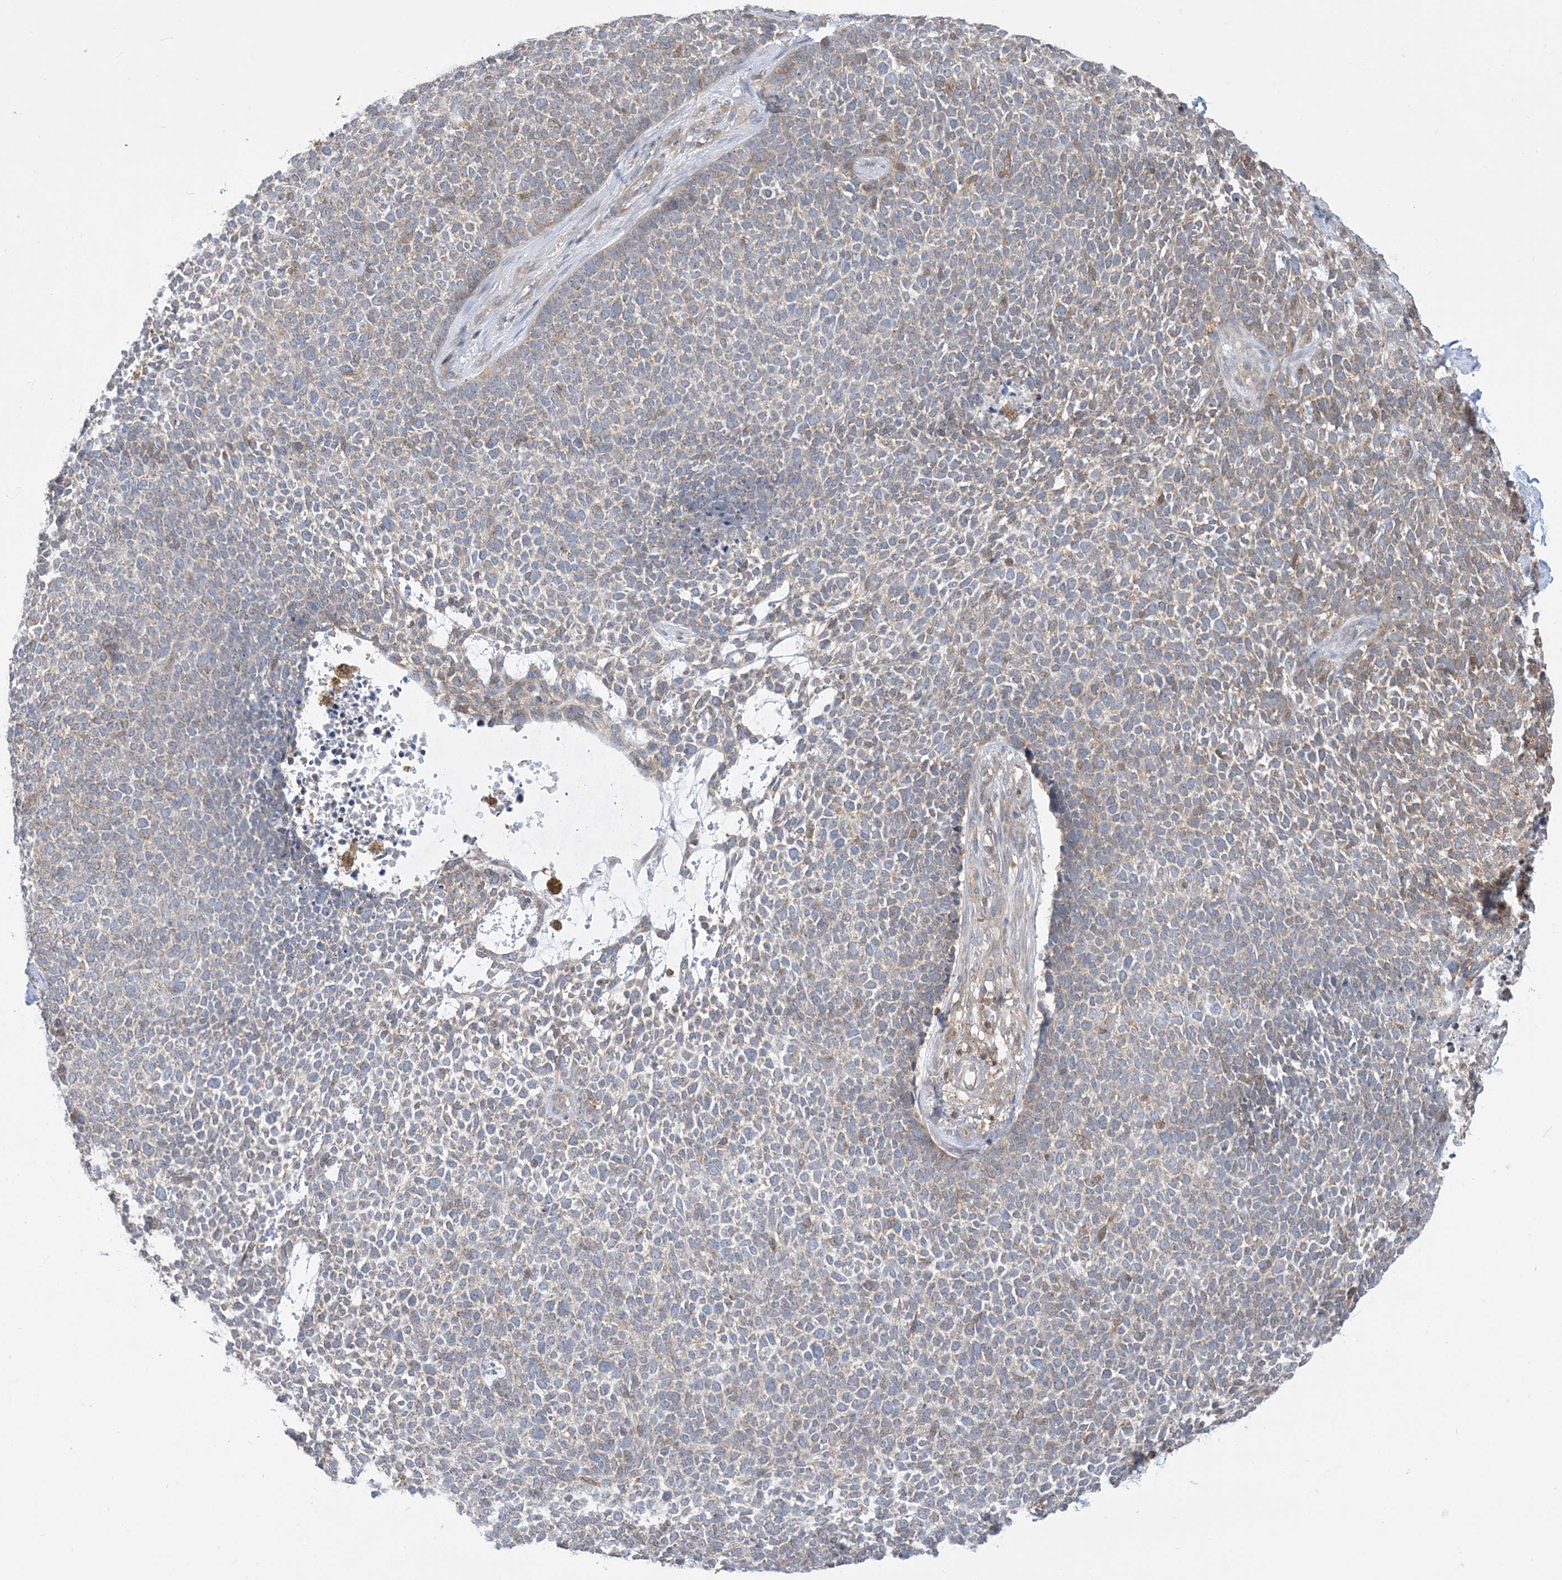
{"staining": {"intensity": "weak", "quantity": "25%-75%", "location": "cytoplasmic/membranous"}, "tissue": "skin cancer", "cell_type": "Tumor cells", "image_type": "cancer", "snomed": [{"axis": "morphology", "description": "Basal cell carcinoma"}, {"axis": "topography", "description": "Skin"}], "caption": "Brown immunohistochemical staining in human basal cell carcinoma (skin) displays weak cytoplasmic/membranous expression in about 25%-75% of tumor cells.", "gene": "CASP4", "patient": {"sex": "female", "age": 84}}